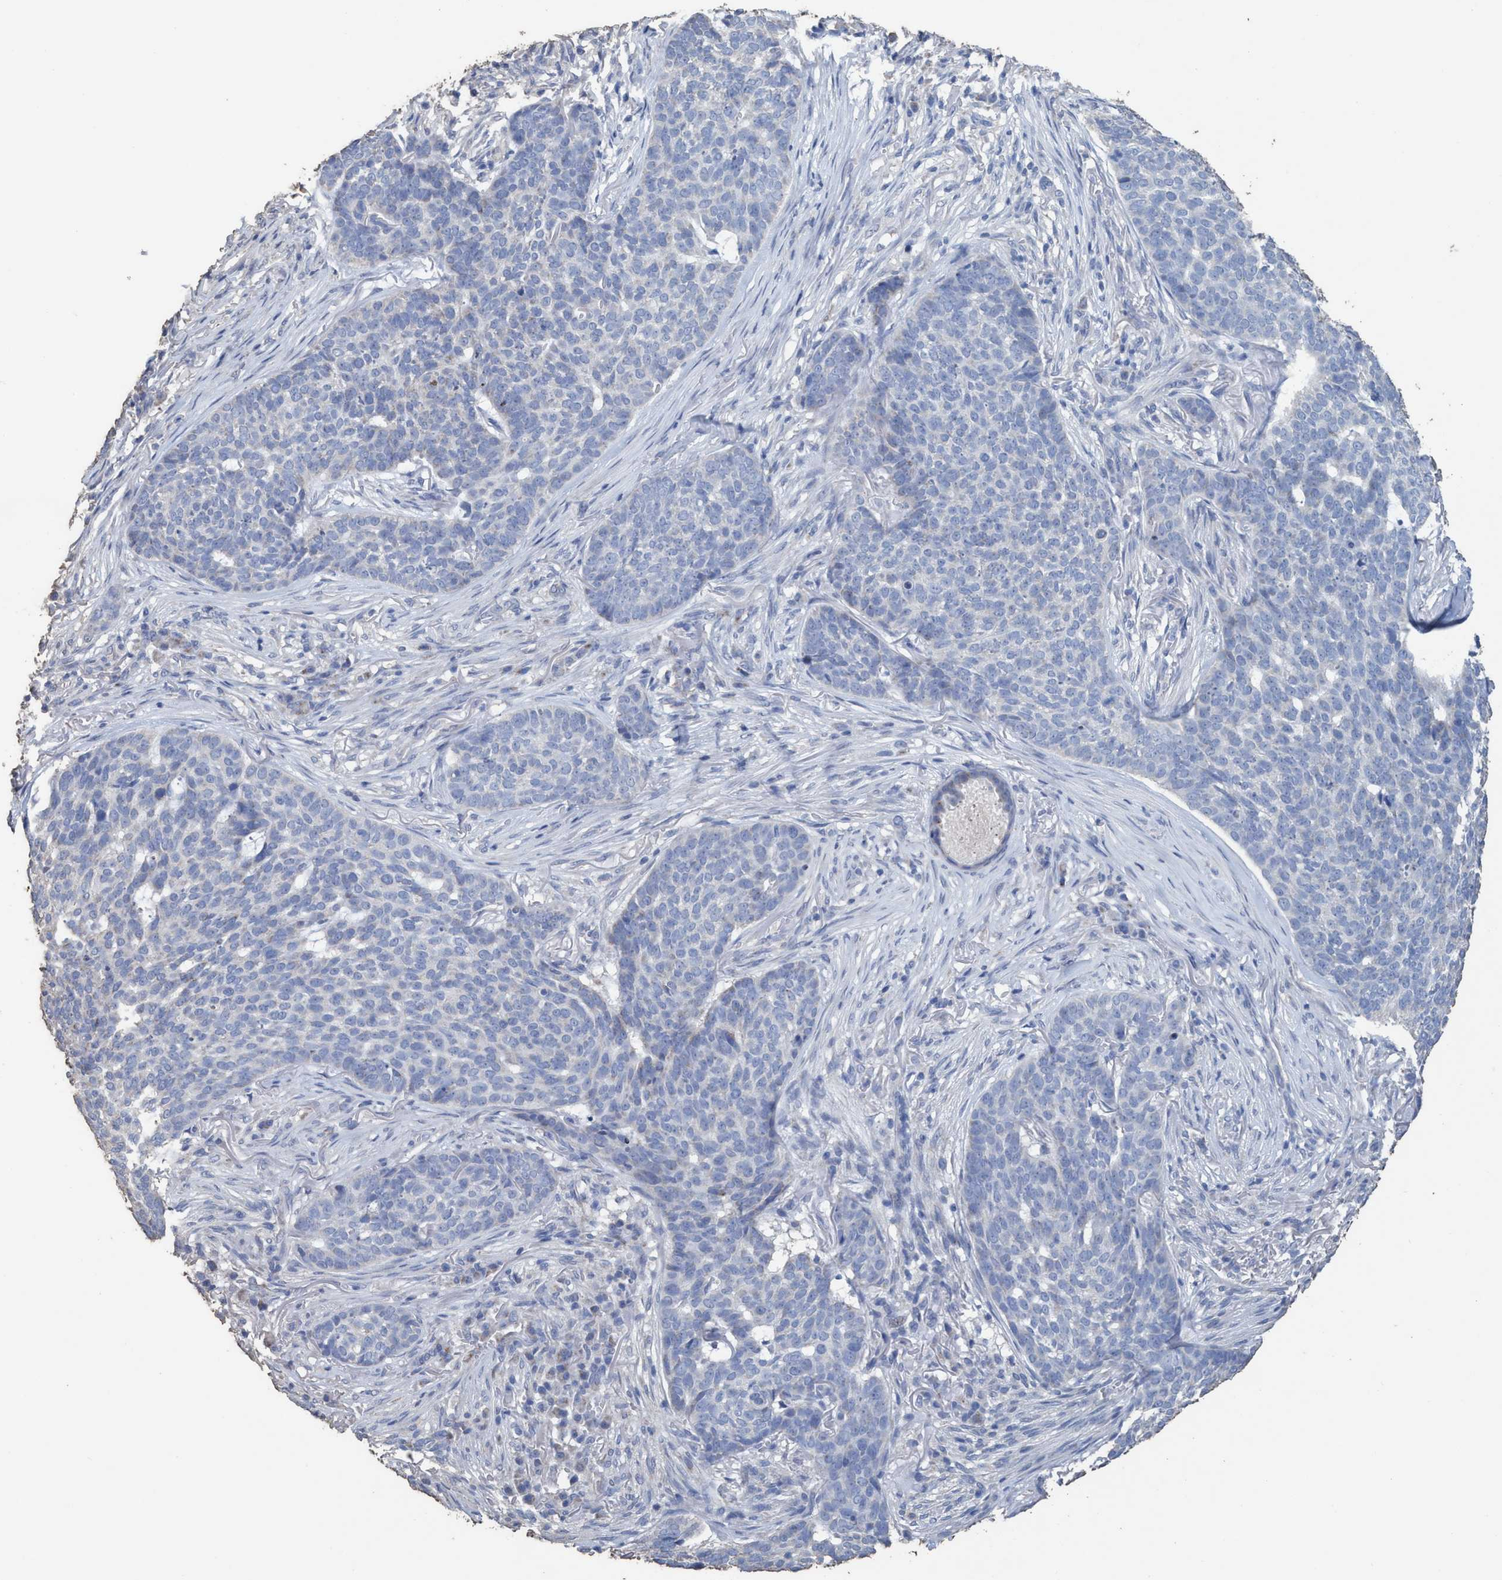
{"staining": {"intensity": "negative", "quantity": "none", "location": "none"}, "tissue": "skin cancer", "cell_type": "Tumor cells", "image_type": "cancer", "snomed": [{"axis": "morphology", "description": "Basal cell carcinoma"}, {"axis": "topography", "description": "Skin"}], "caption": "This is an IHC micrograph of human basal cell carcinoma (skin). There is no positivity in tumor cells.", "gene": "RSAD1", "patient": {"sex": "male", "age": 85}}